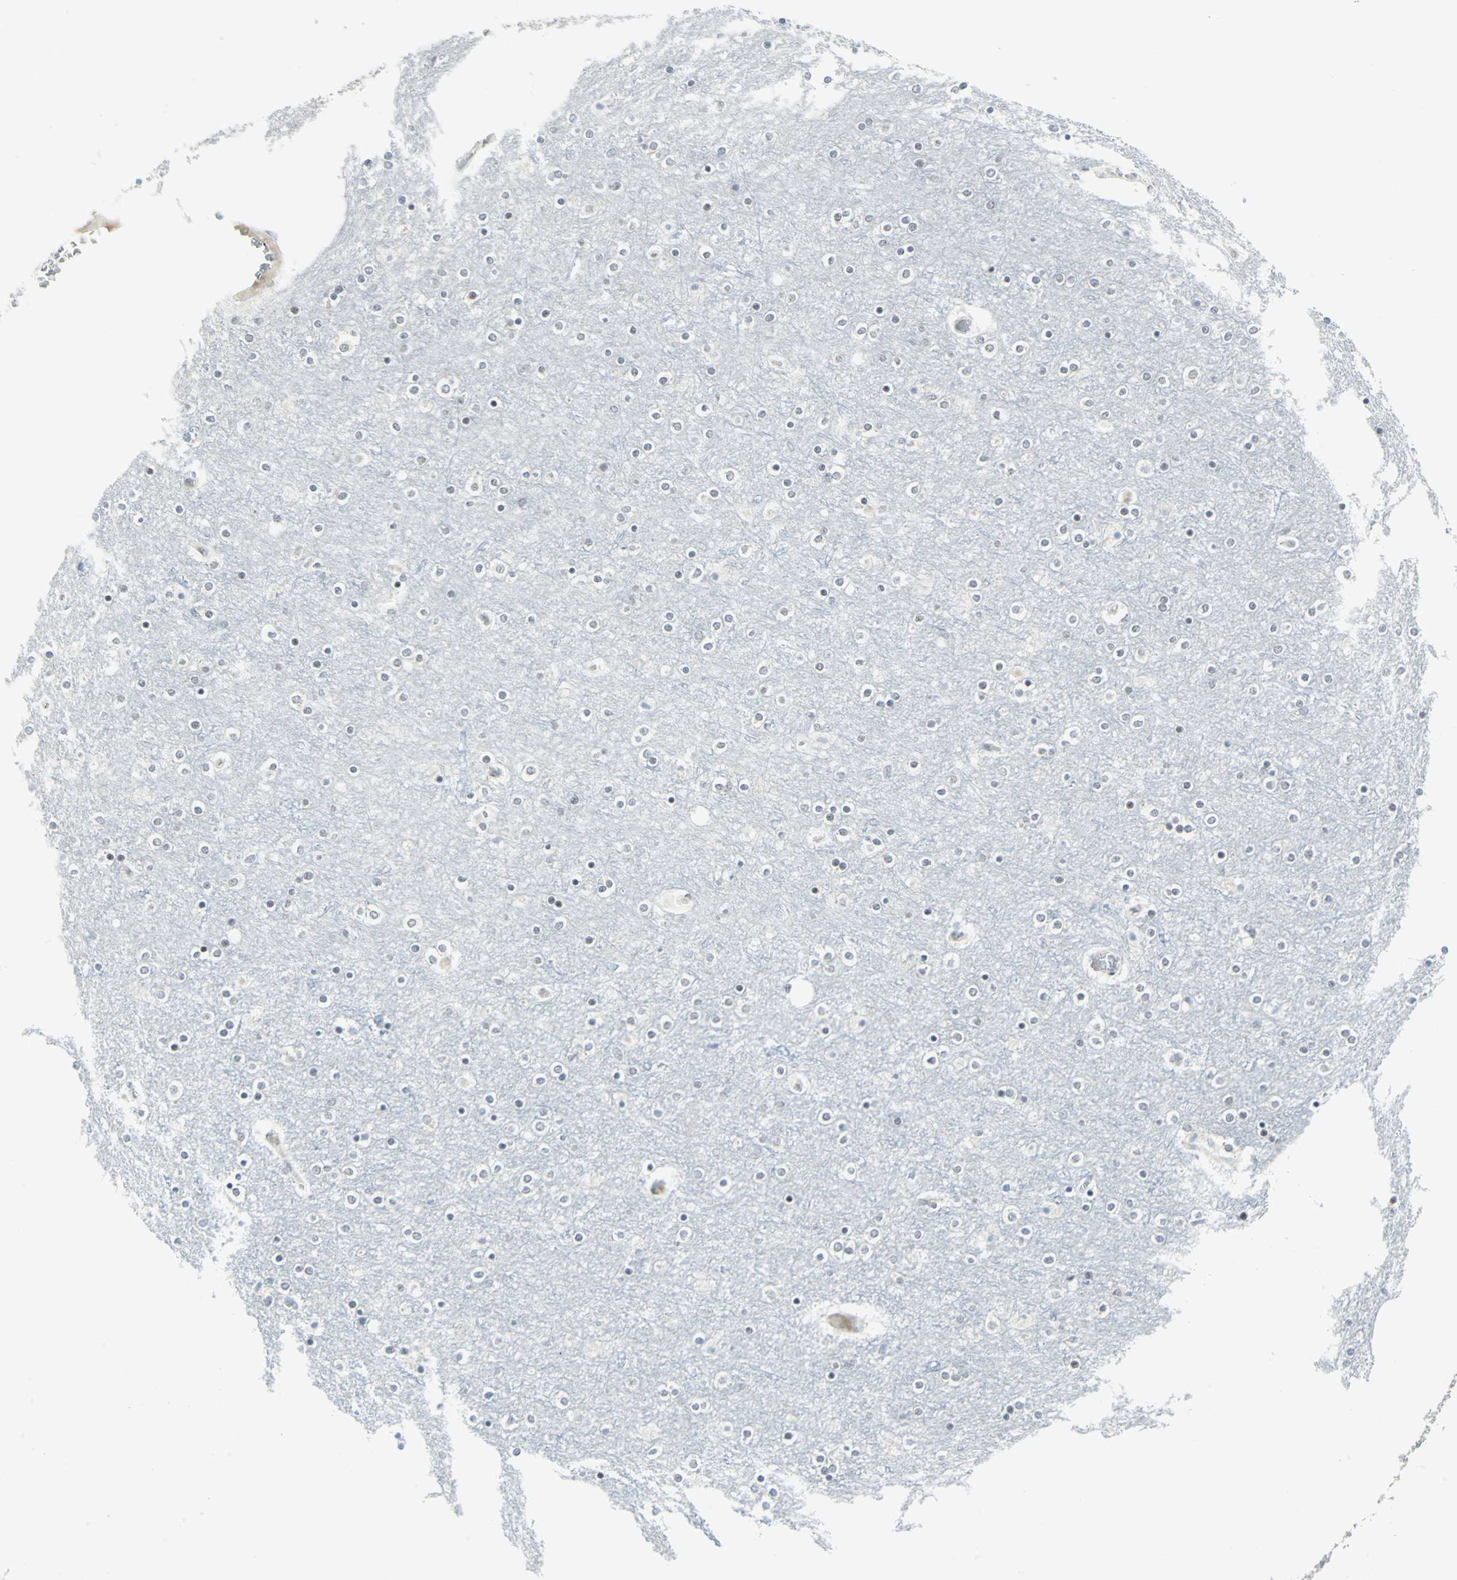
{"staining": {"intensity": "negative", "quantity": "none", "location": "none"}, "tissue": "cerebral cortex", "cell_type": "Endothelial cells", "image_type": "normal", "snomed": [{"axis": "morphology", "description": "Normal tissue, NOS"}, {"axis": "topography", "description": "Cerebral cortex"}], "caption": "A micrograph of cerebral cortex stained for a protein exhibits no brown staining in endothelial cells. The staining was performed using DAB (3,3'-diaminobenzidine) to visualize the protein expression in brown, while the nuclei were stained in blue with hematoxylin (Magnification: 20x).", "gene": "MEIS2", "patient": {"sex": "female", "age": 54}}